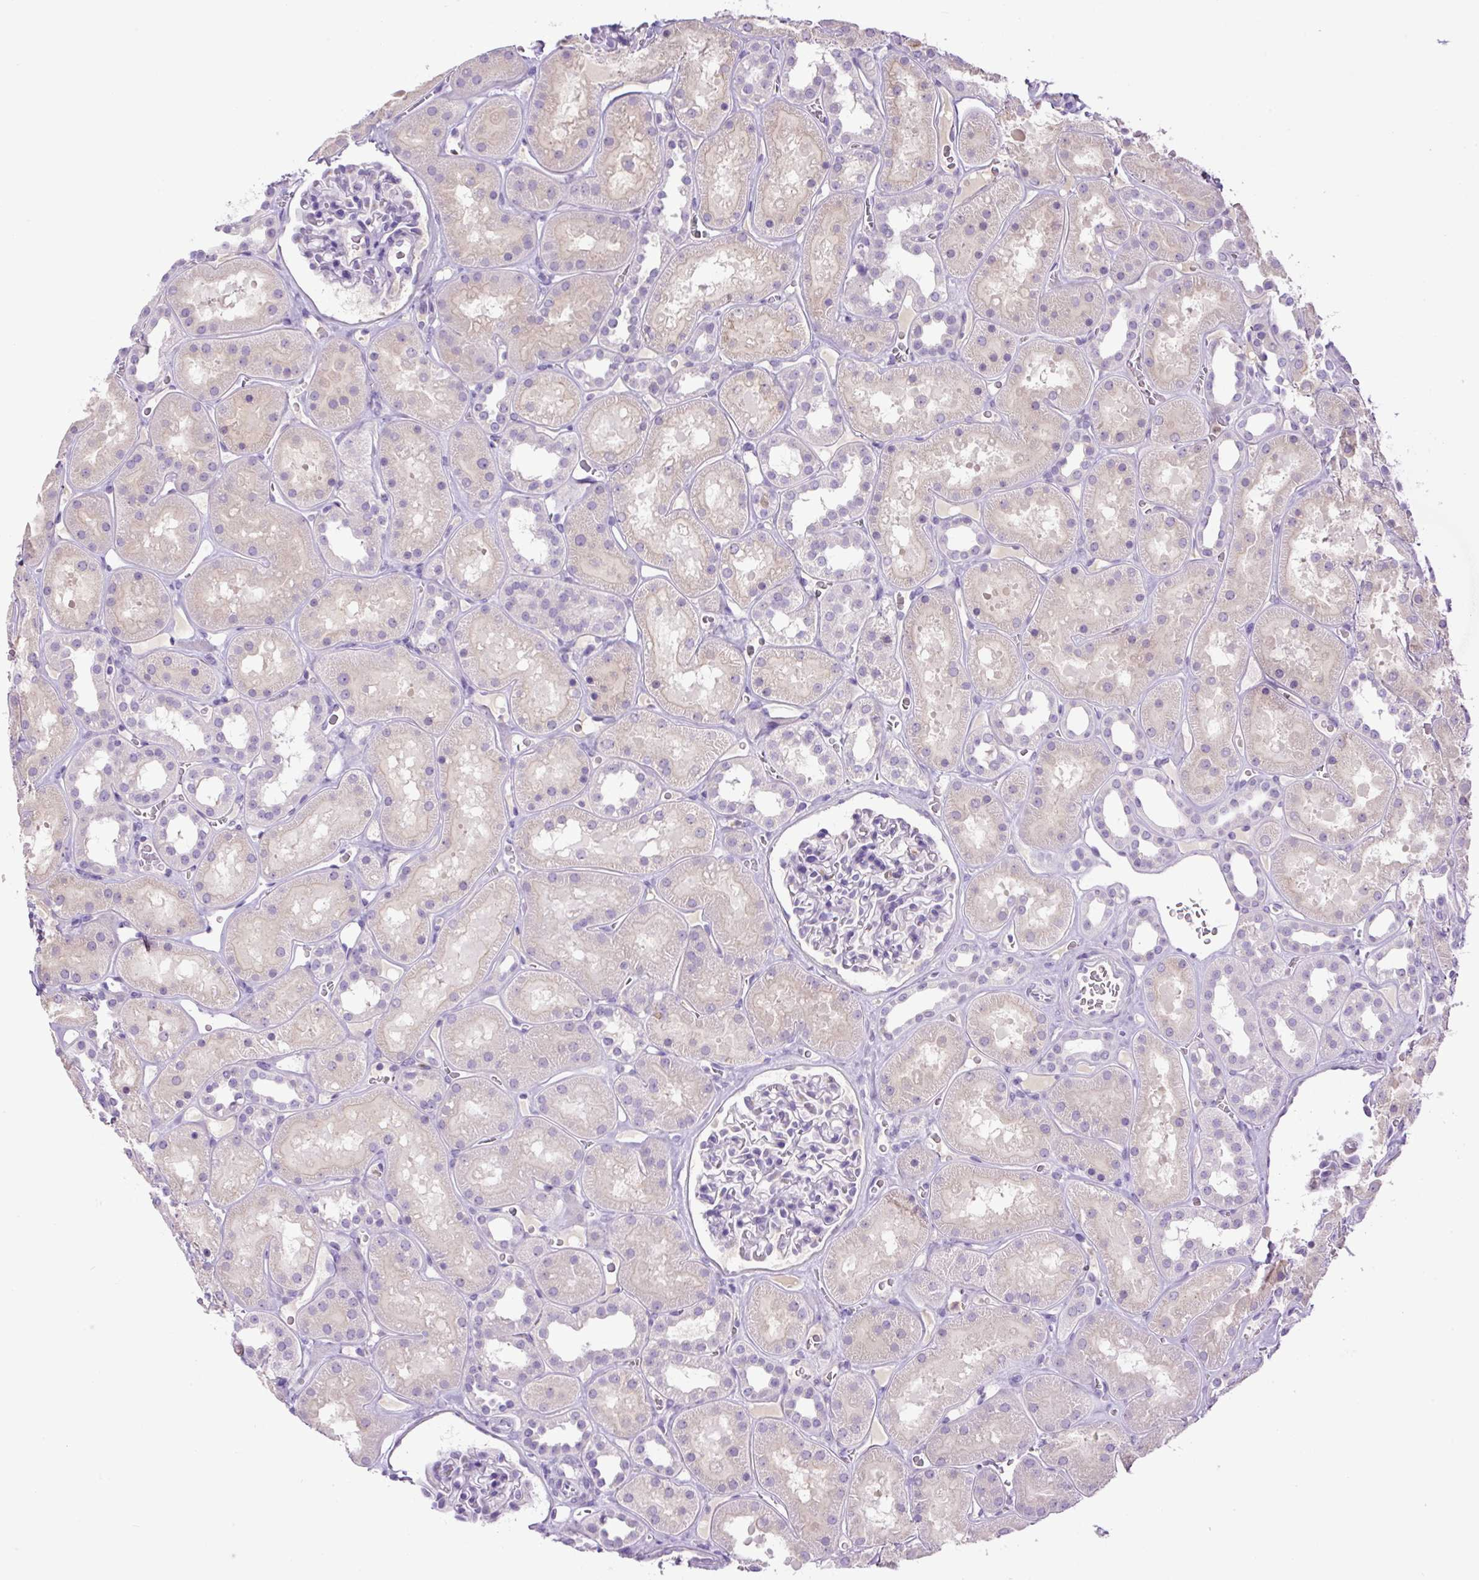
{"staining": {"intensity": "negative", "quantity": "none", "location": "none"}, "tissue": "kidney", "cell_type": "Cells in glomeruli", "image_type": "normal", "snomed": [{"axis": "morphology", "description": "Normal tissue, NOS"}, {"axis": "topography", "description": "Kidney"}], "caption": "A micrograph of kidney stained for a protein reveals no brown staining in cells in glomeruli.", "gene": "MFSD3", "patient": {"sex": "female", "age": 41}}